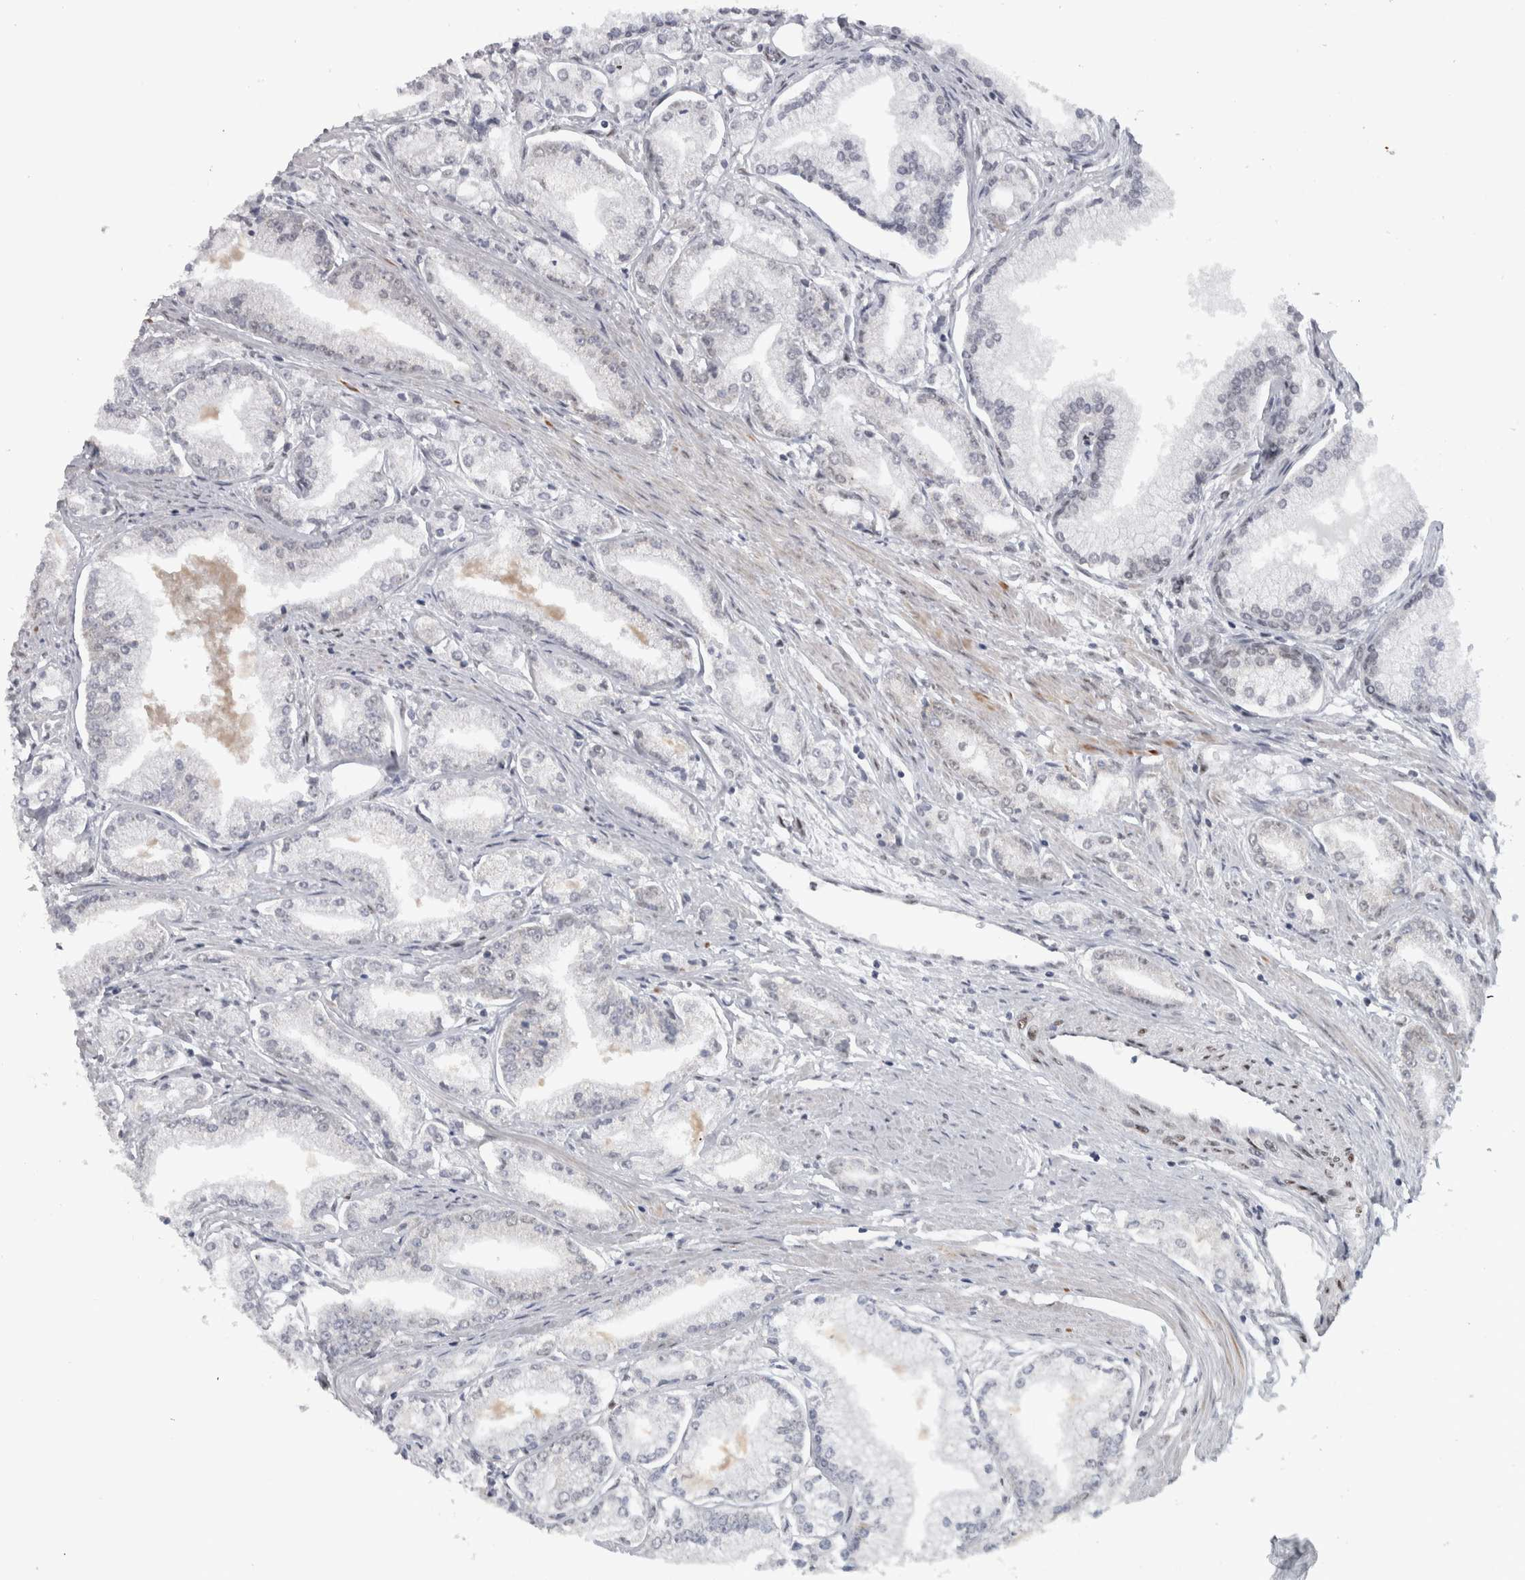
{"staining": {"intensity": "negative", "quantity": "none", "location": "none"}, "tissue": "prostate cancer", "cell_type": "Tumor cells", "image_type": "cancer", "snomed": [{"axis": "morphology", "description": "Adenocarcinoma, Low grade"}, {"axis": "topography", "description": "Prostate"}], "caption": "Immunohistochemical staining of human prostate cancer displays no significant expression in tumor cells.", "gene": "HEXIM2", "patient": {"sex": "male", "age": 52}}